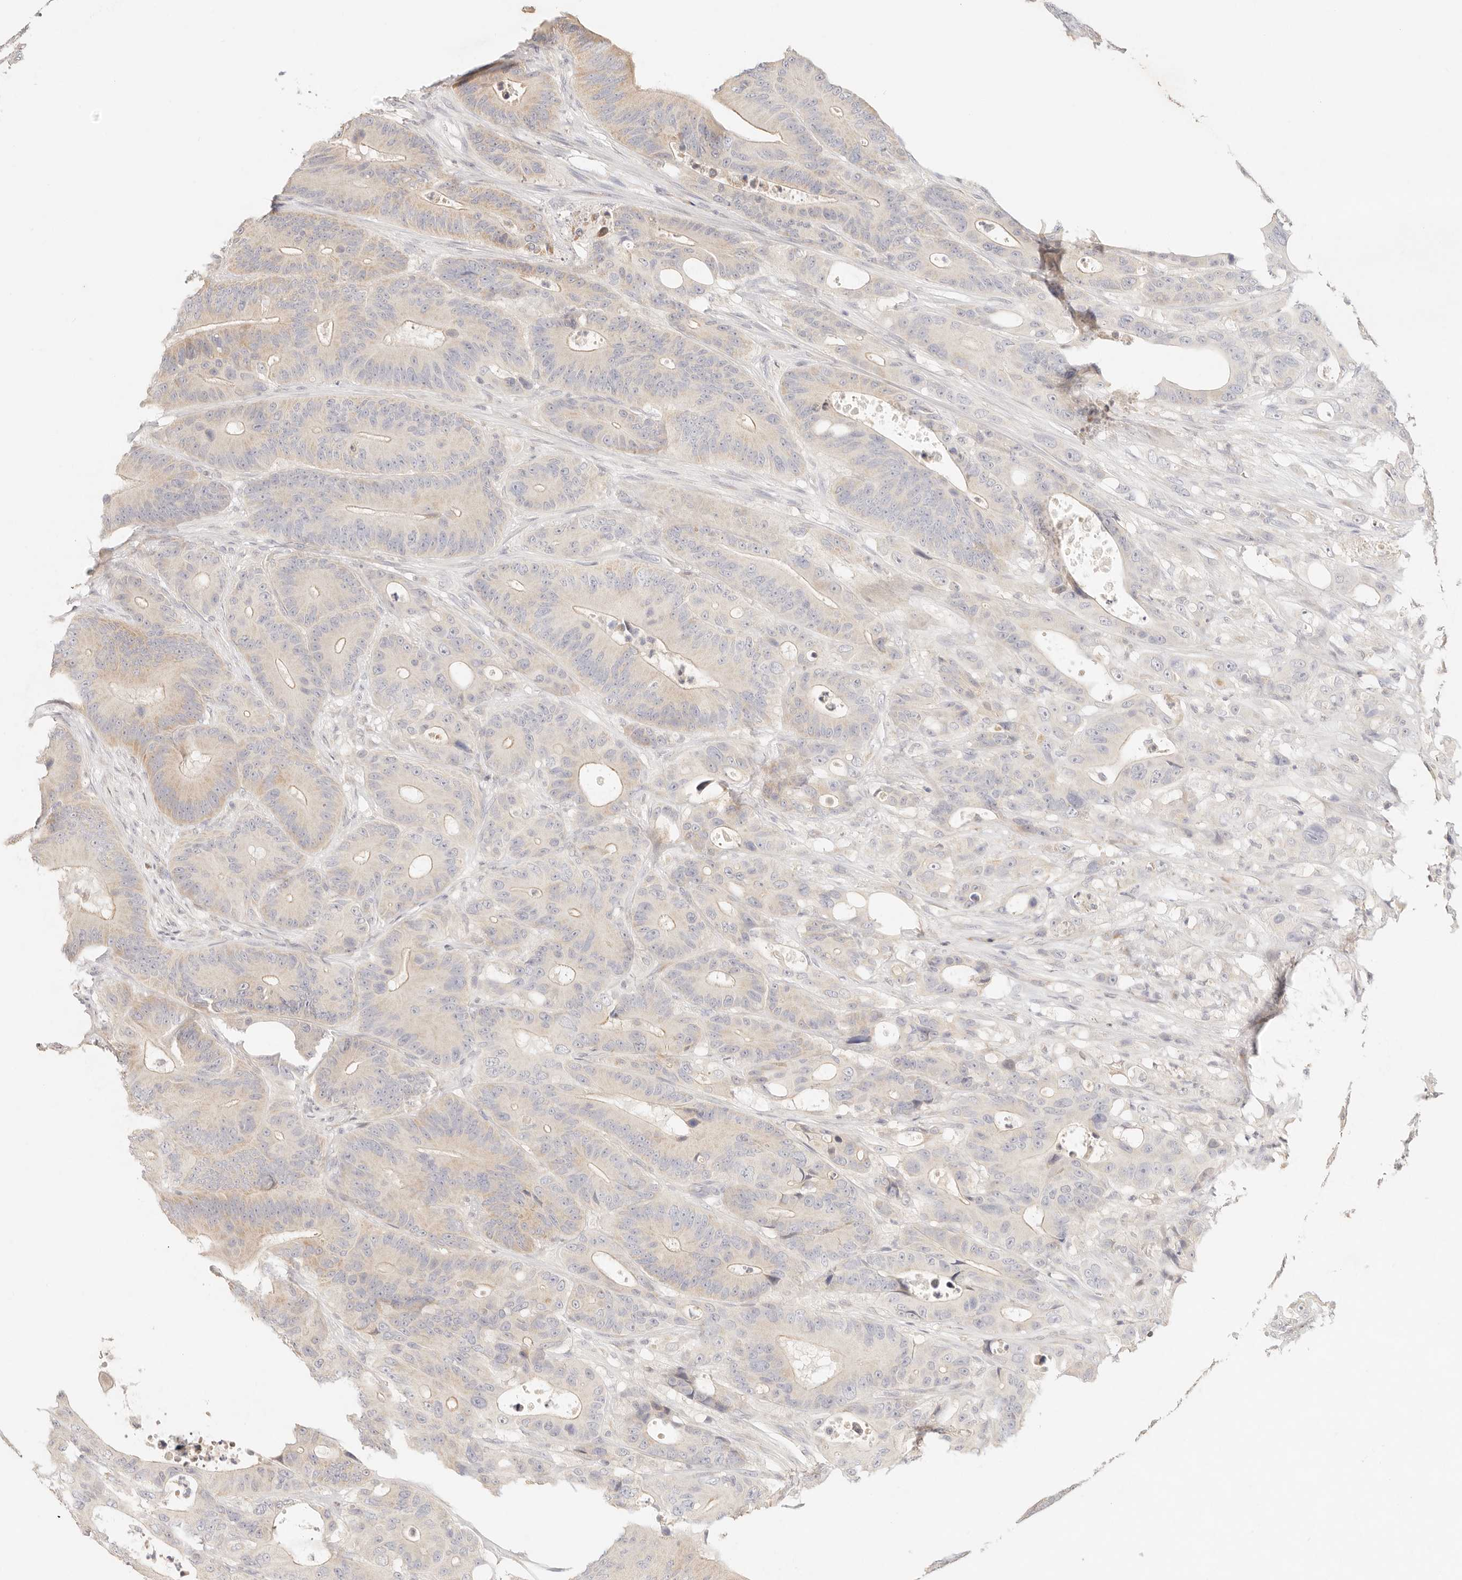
{"staining": {"intensity": "weak", "quantity": "<25%", "location": "cytoplasmic/membranous"}, "tissue": "colorectal cancer", "cell_type": "Tumor cells", "image_type": "cancer", "snomed": [{"axis": "morphology", "description": "Adenocarcinoma, NOS"}, {"axis": "topography", "description": "Colon"}], "caption": "Tumor cells show no significant staining in adenocarcinoma (colorectal). (DAB (3,3'-diaminobenzidine) immunohistochemistry with hematoxylin counter stain).", "gene": "GPR156", "patient": {"sex": "male", "age": 83}}